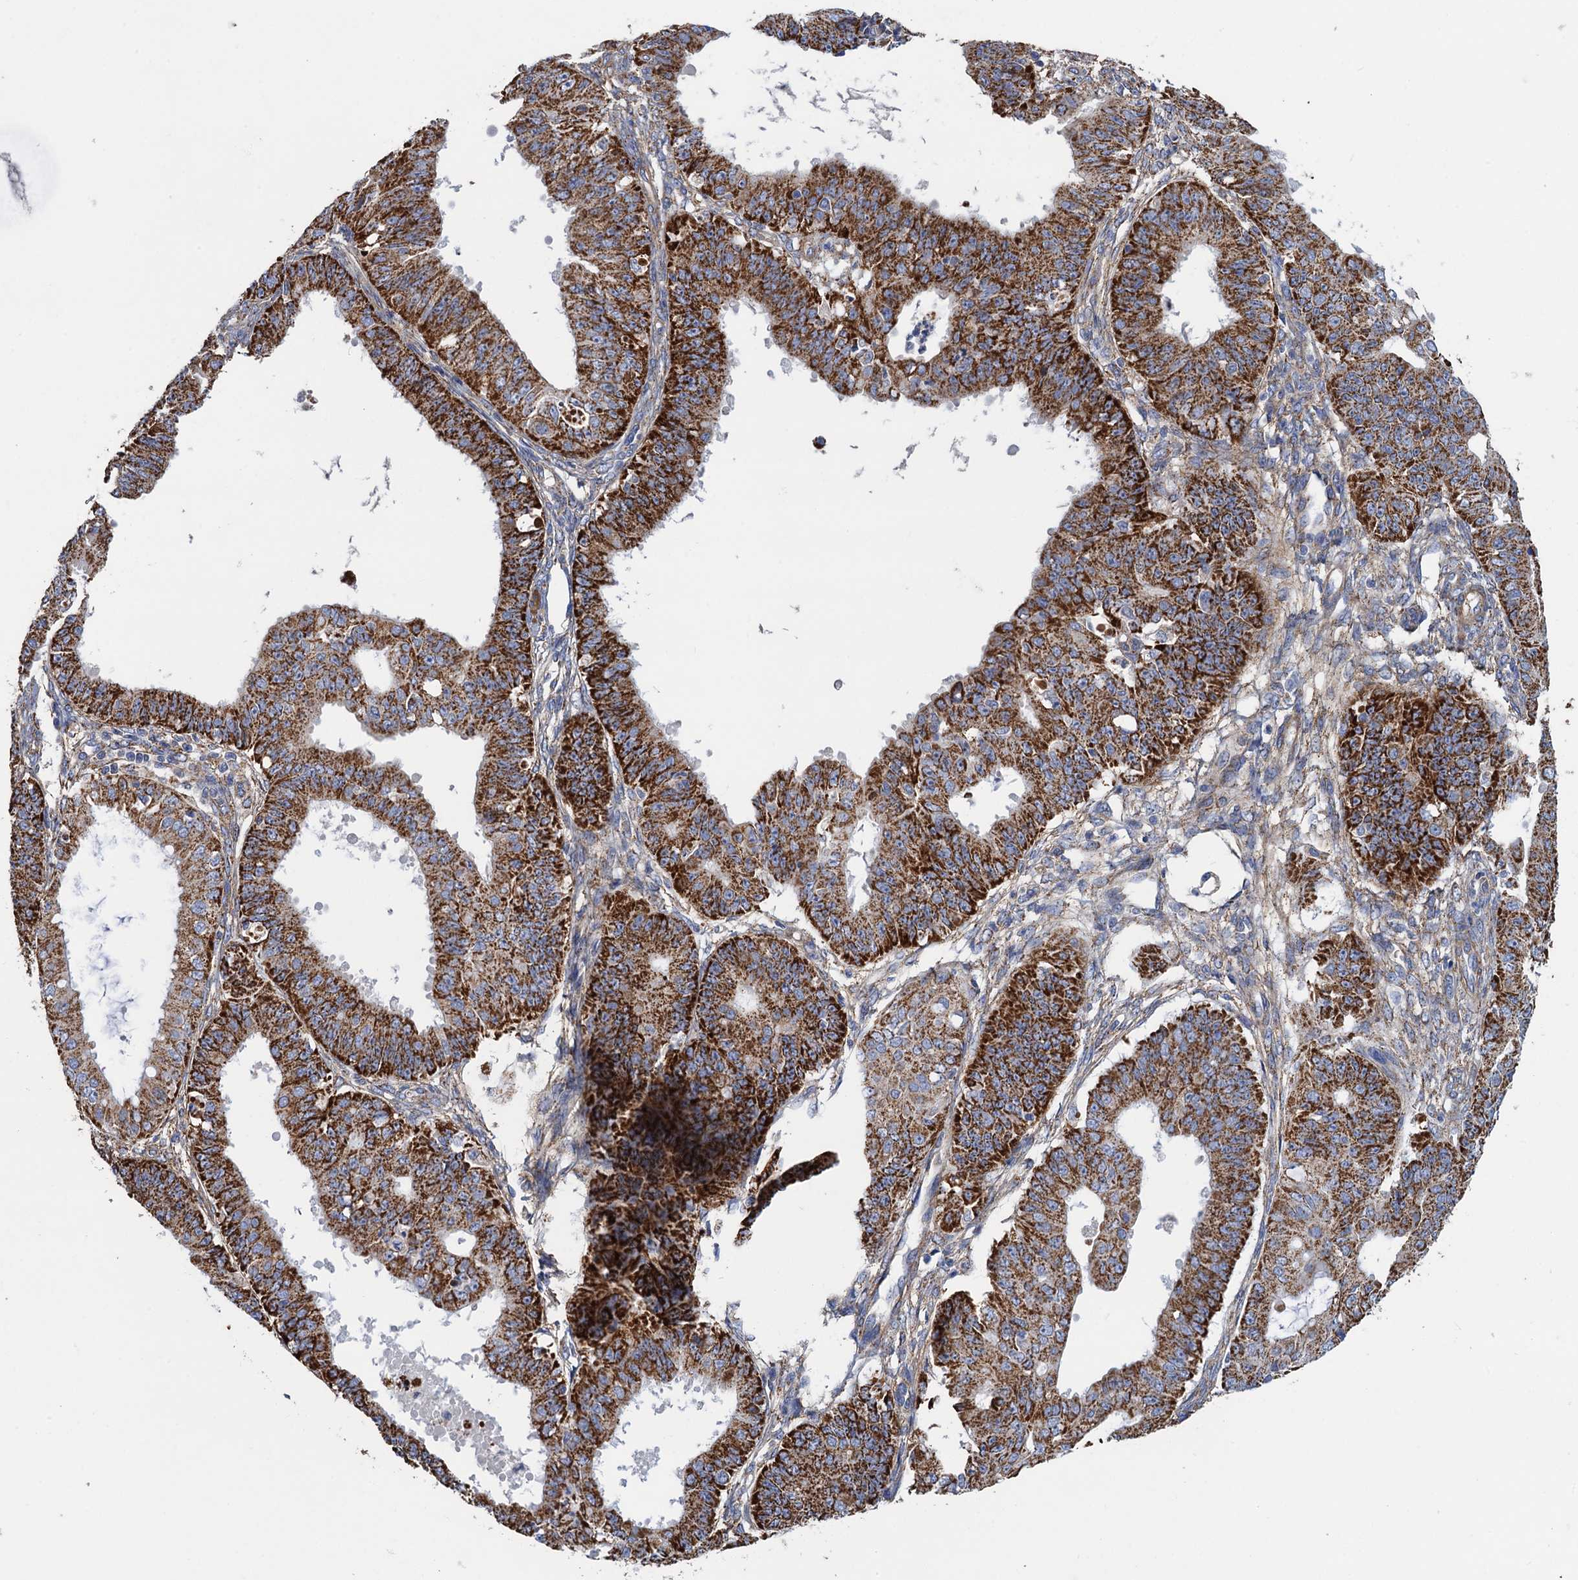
{"staining": {"intensity": "strong", "quantity": ">75%", "location": "cytoplasmic/membranous"}, "tissue": "ovarian cancer", "cell_type": "Tumor cells", "image_type": "cancer", "snomed": [{"axis": "morphology", "description": "Carcinoma, endometroid"}, {"axis": "topography", "description": "Appendix"}, {"axis": "topography", "description": "Ovary"}], "caption": "Human ovarian endometroid carcinoma stained with a protein marker exhibits strong staining in tumor cells.", "gene": "GCSH", "patient": {"sex": "female", "age": 42}}